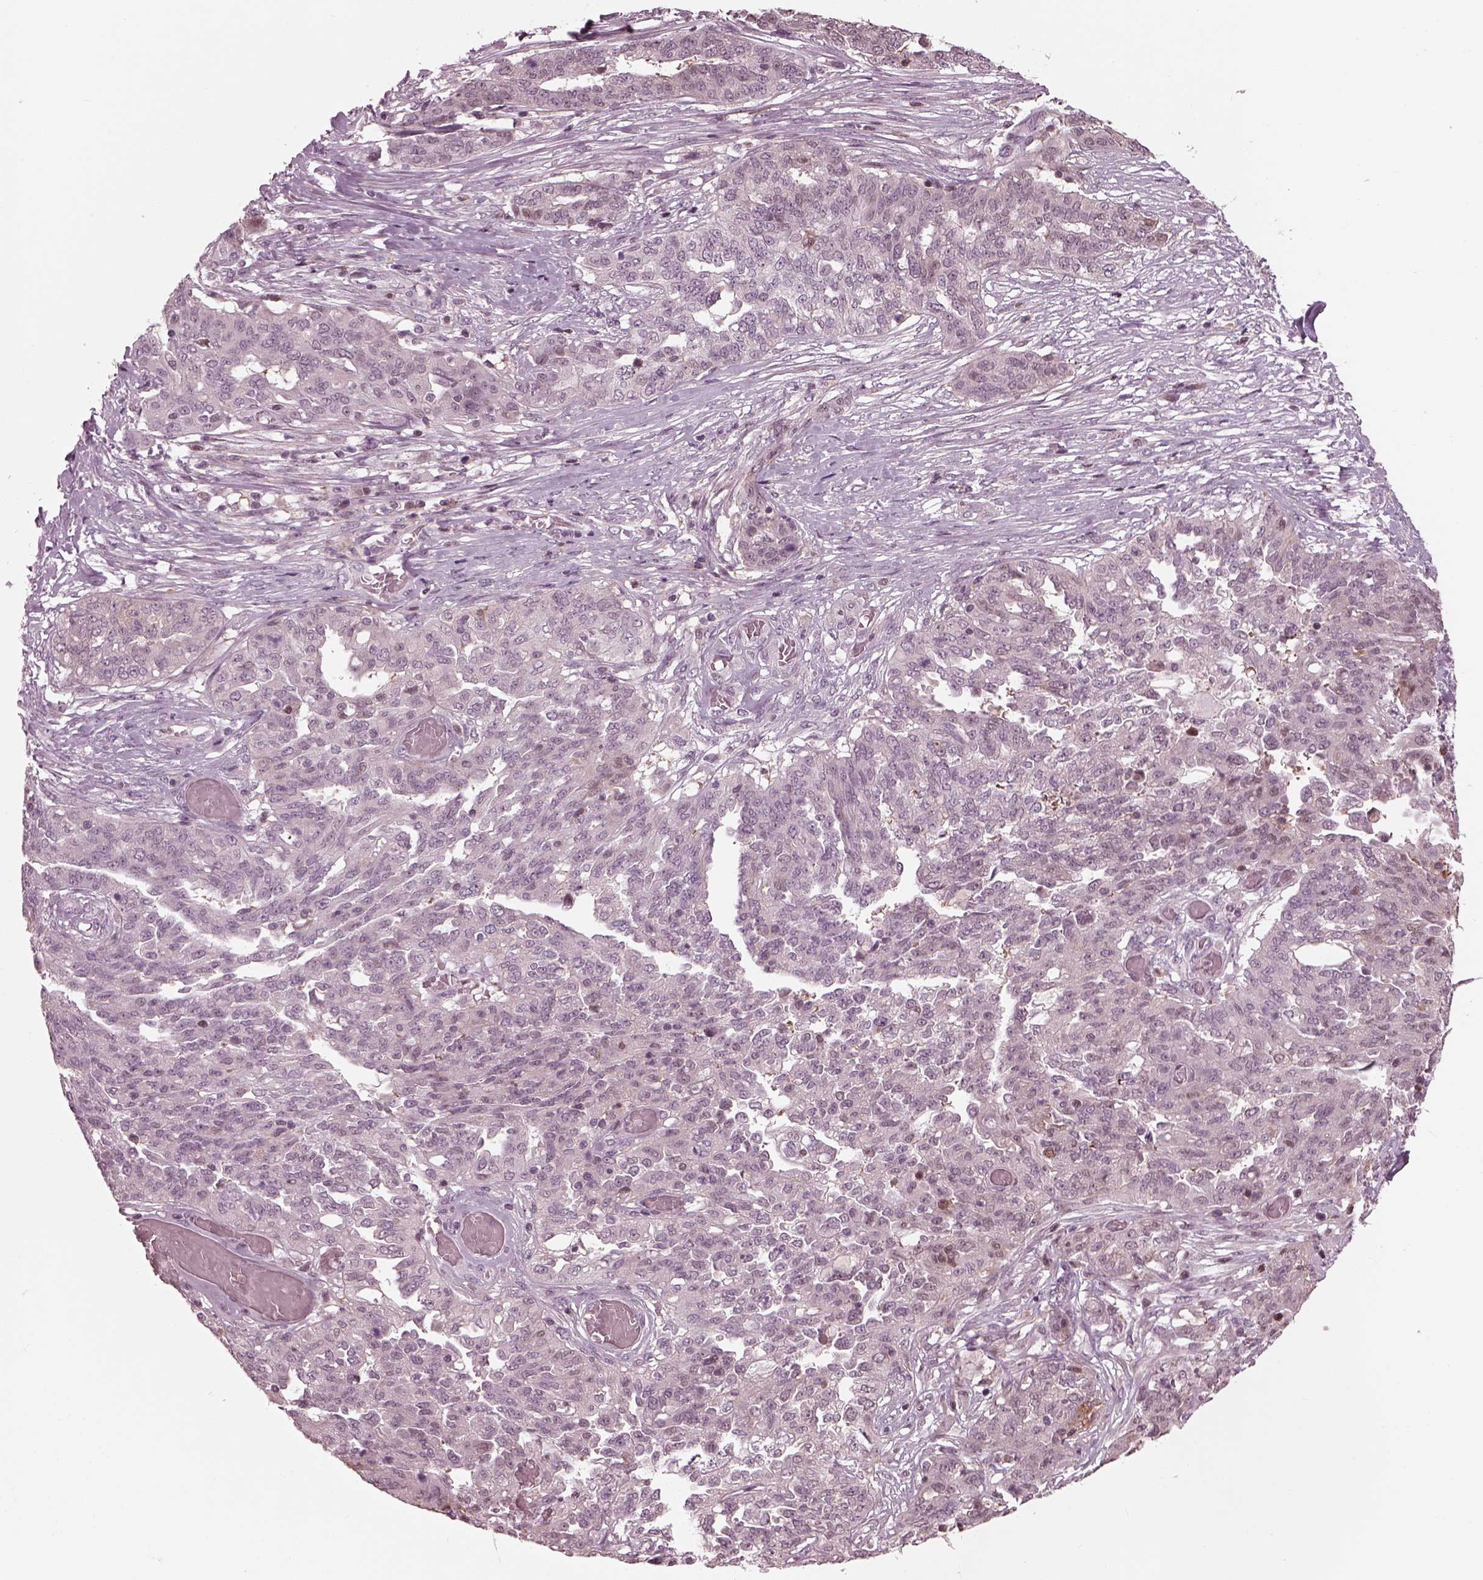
{"staining": {"intensity": "negative", "quantity": "none", "location": "none"}, "tissue": "ovarian cancer", "cell_type": "Tumor cells", "image_type": "cancer", "snomed": [{"axis": "morphology", "description": "Cystadenocarcinoma, serous, NOS"}, {"axis": "topography", "description": "Ovary"}], "caption": "High power microscopy photomicrograph of an immunohistochemistry image of ovarian cancer, revealing no significant staining in tumor cells.", "gene": "BFSP1", "patient": {"sex": "female", "age": 67}}